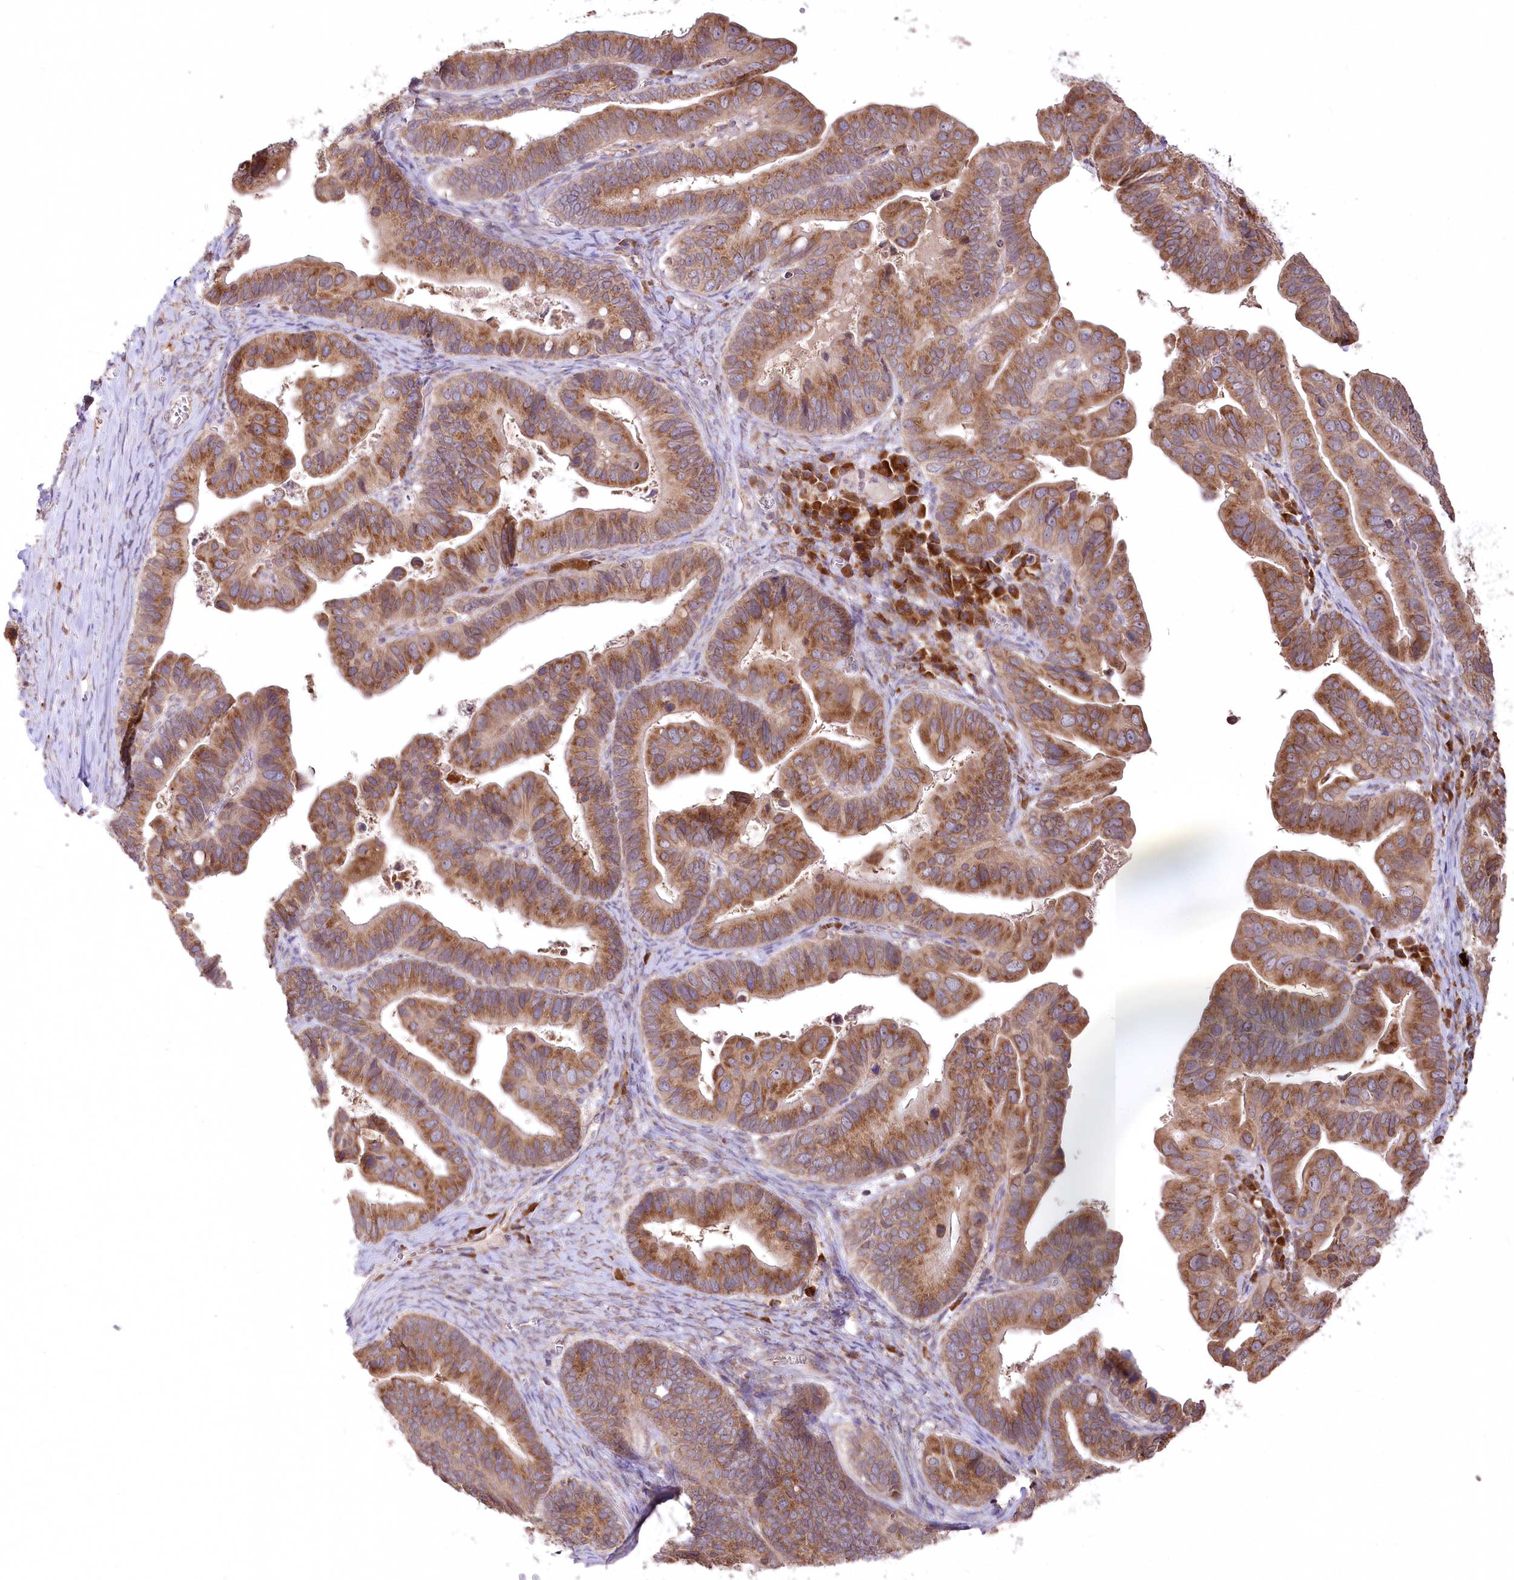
{"staining": {"intensity": "moderate", "quantity": ">75%", "location": "cytoplasmic/membranous"}, "tissue": "ovarian cancer", "cell_type": "Tumor cells", "image_type": "cancer", "snomed": [{"axis": "morphology", "description": "Cystadenocarcinoma, serous, NOS"}, {"axis": "topography", "description": "Ovary"}], "caption": "Tumor cells reveal medium levels of moderate cytoplasmic/membranous positivity in about >75% of cells in human serous cystadenocarcinoma (ovarian).", "gene": "STT3B", "patient": {"sex": "female", "age": 56}}